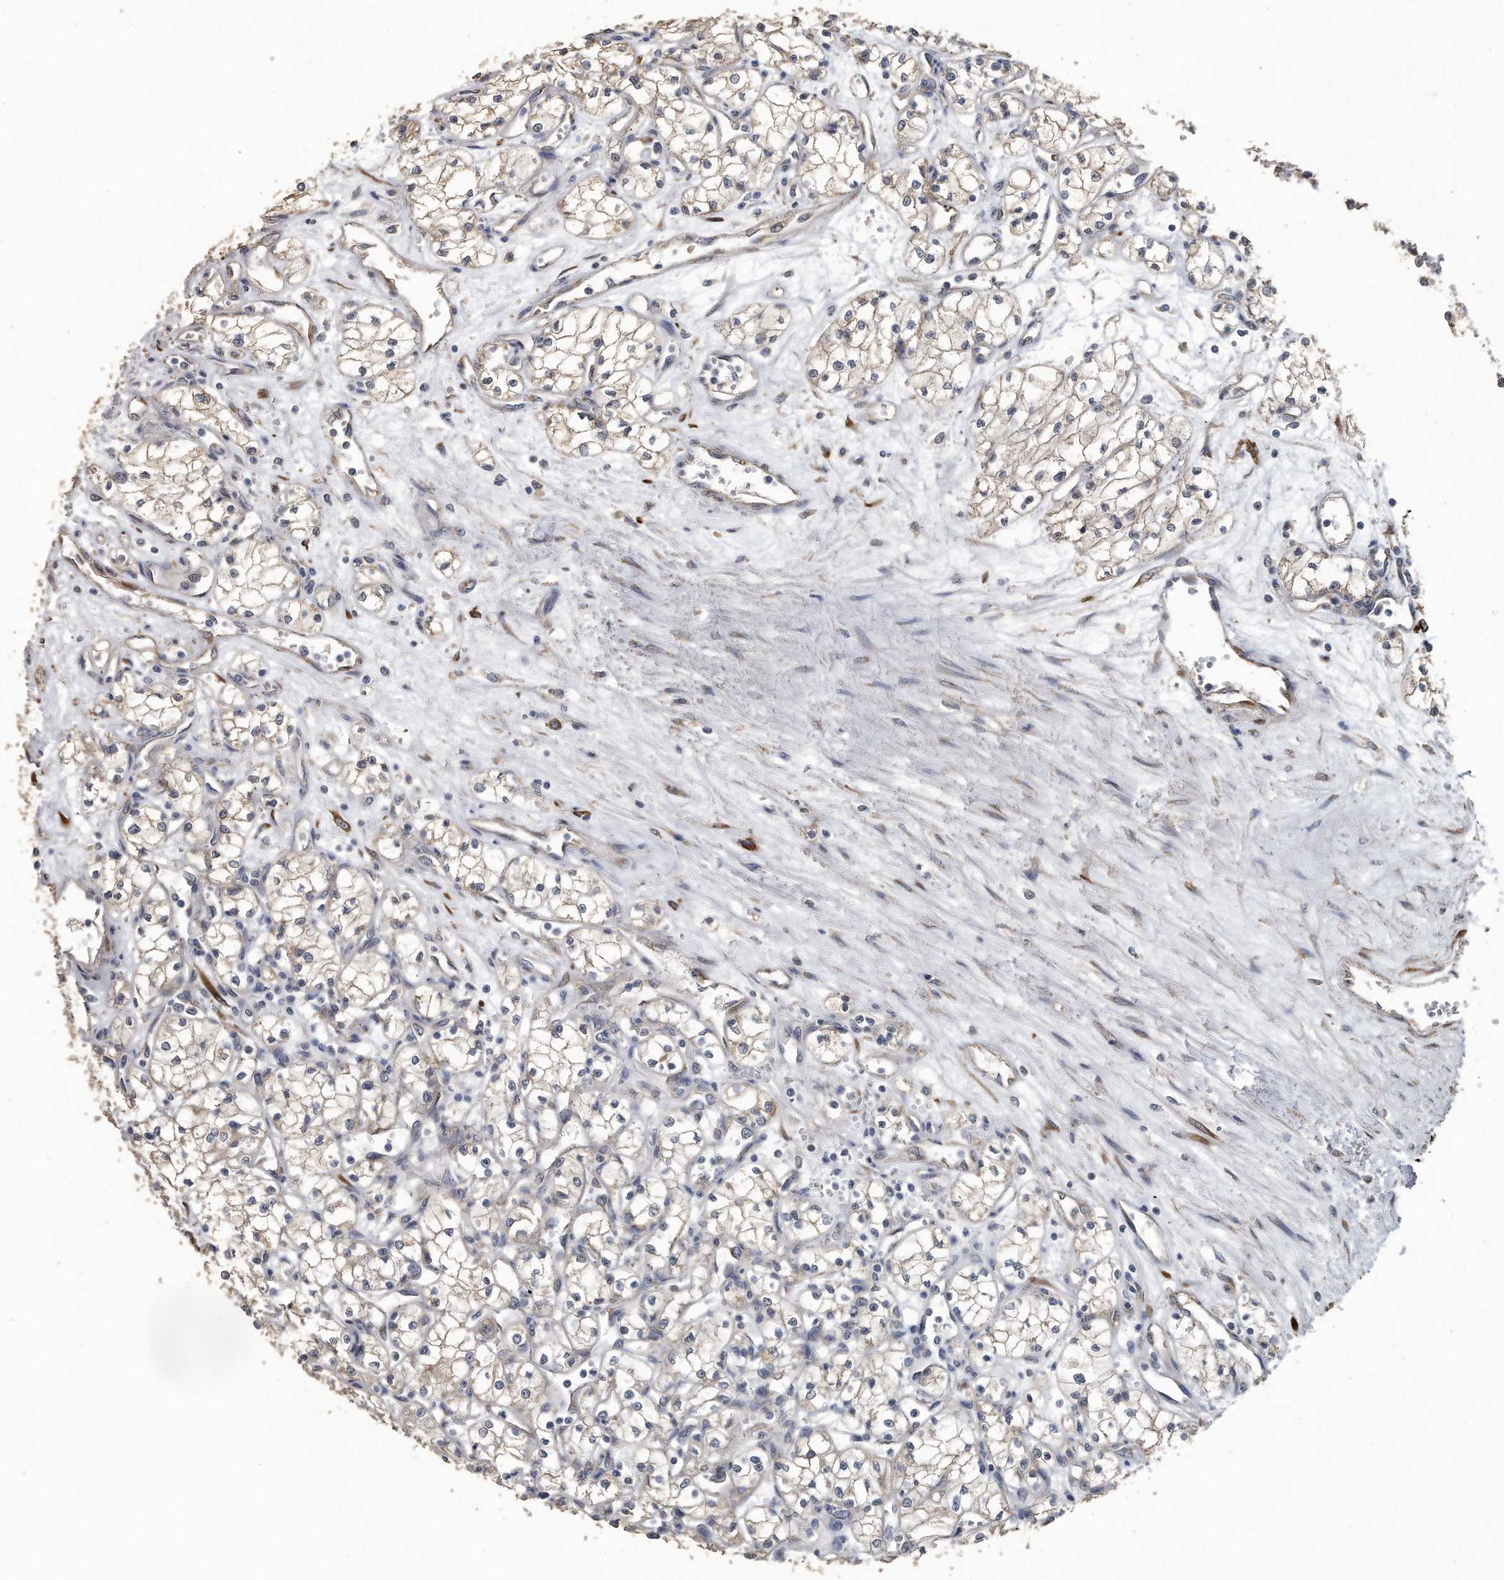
{"staining": {"intensity": "weak", "quantity": ">75%", "location": "cytoplasmic/membranous"}, "tissue": "renal cancer", "cell_type": "Tumor cells", "image_type": "cancer", "snomed": [{"axis": "morphology", "description": "Adenocarcinoma, NOS"}, {"axis": "topography", "description": "Kidney"}], "caption": "This photomicrograph reveals immunohistochemistry (IHC) staining of renal cancer (adenocarcinoma), with low weak cytoplasmic/membranous staining in about >75% of tumor cells.", "gene": "PCLO", "patient": {"sex": "male", "age": 59}}